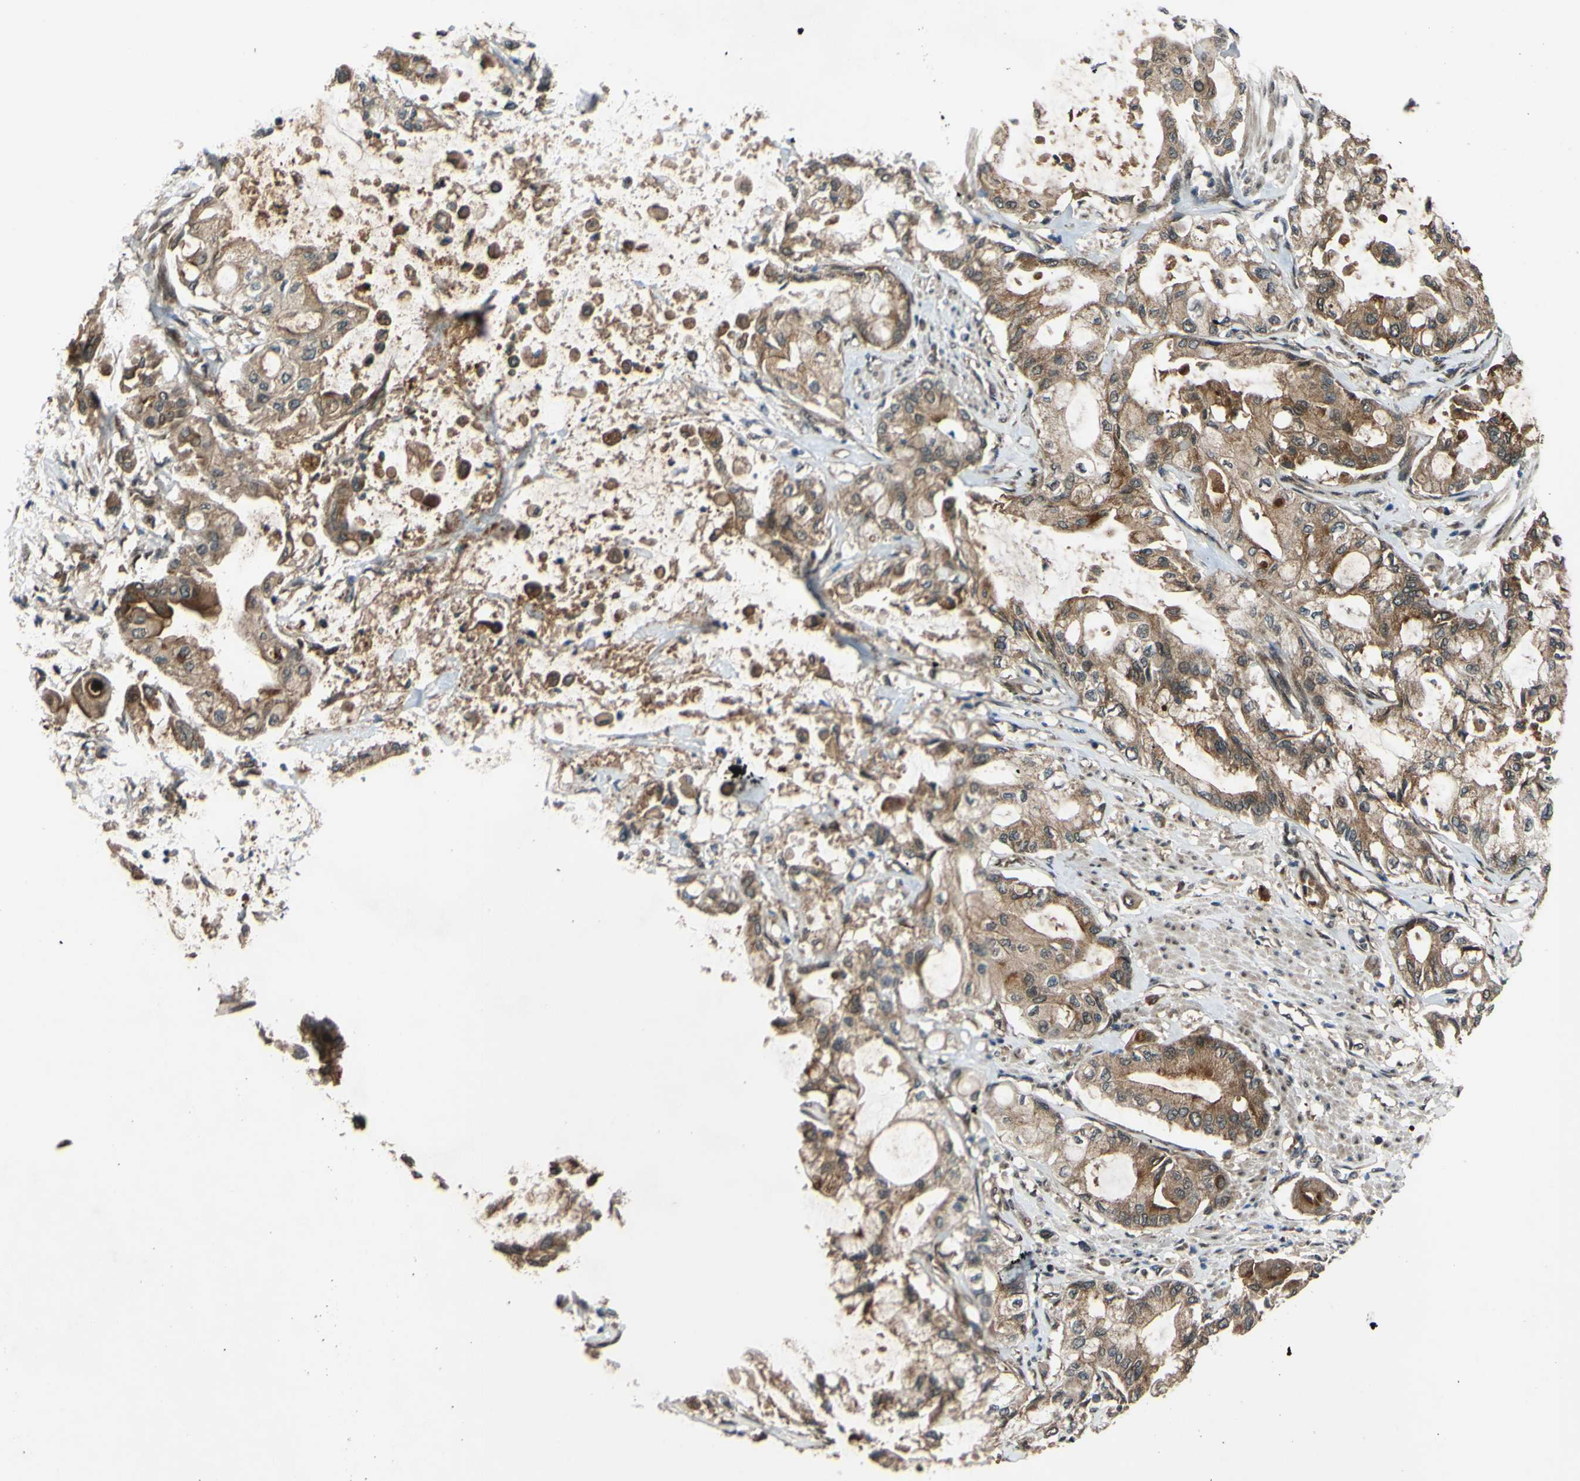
{"staining": {"intensity": "moderate", "quantity": ">75%", "location": "cytoplasmic/membranous"}, "tissue": "pancreatic cancer", "cell_type": "Tumor cells", "image_type": "cancer", "snomed": [{"axis": "morphology", "description": "Adenocarcinoma, NOS"}, {"axis": "morphology", "description": "Adenocarcinoma, metastatic, NOS"}, {"axis": "topography", "description": "Lymph node"}, {"axis": "topography", "description": "Pancreas"}, {"axis": "topography", "description": "Duodenum"}], "caption": "Approximately >75% of tumor cells in human adenocarcinoma (pancreatic) demonstrate moderate cytoplasmic/membranous protein expression as visualized by brown immunohistochemical staining.", "gene": "ABCC8", "patient": {"sex": "female", "age": 64}}